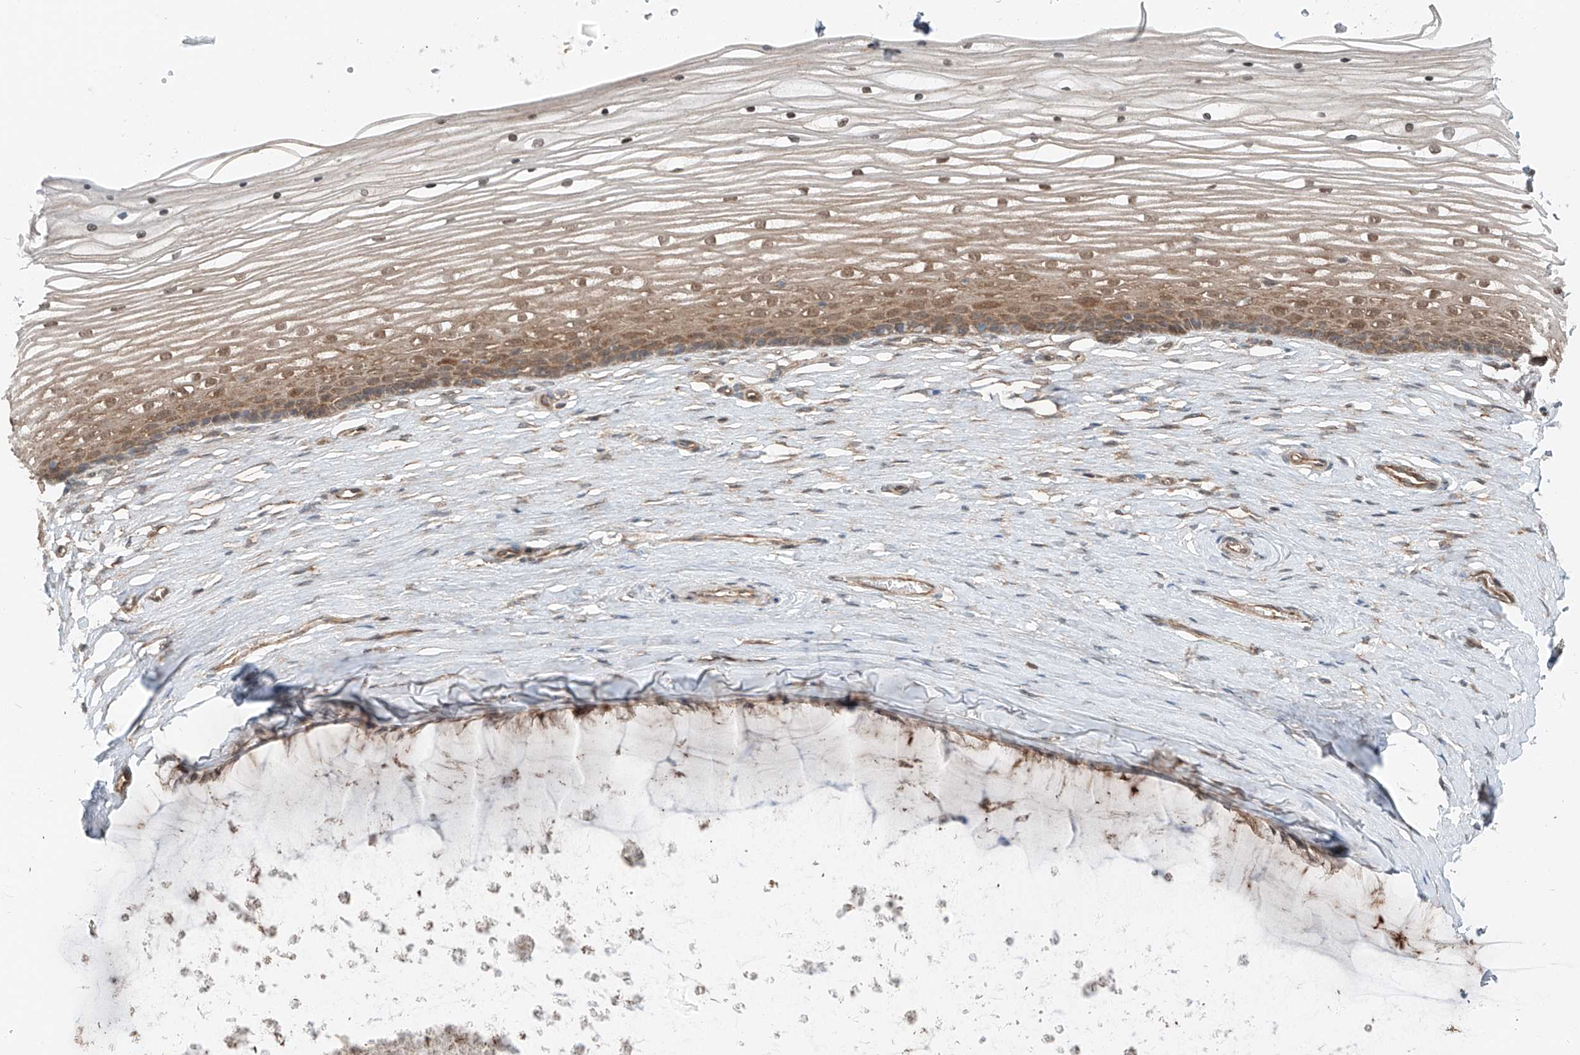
{"staining": {"intensity": "moderate", "quantity": ">75%", "location": "cytoplasmic/membranous,nuclear"}, "tissue": "vagina", "cell_type": "Squamous epithelial cells", "image_type": "normal", "snomed": [{"axis": "morphology", "description": "Normal tissue, NOS"}, {"axis": "topography", "description": "Vagina"}, {"axis": "topography", "description": "Cervix"}], "caption": "The image shows immunohistochemical staining of unremarkable vagina. There is moderate cytoplasmic/membranous,nuclear expression is appreciated in approximately >75% of squamous epithelial cells. (Stains: DAB in brown, nuclei in blue, Microscopy: brightfield microscopy at high magnification).", "gene": "CEP162", "patient": {"sex": "female", "age": 40}}